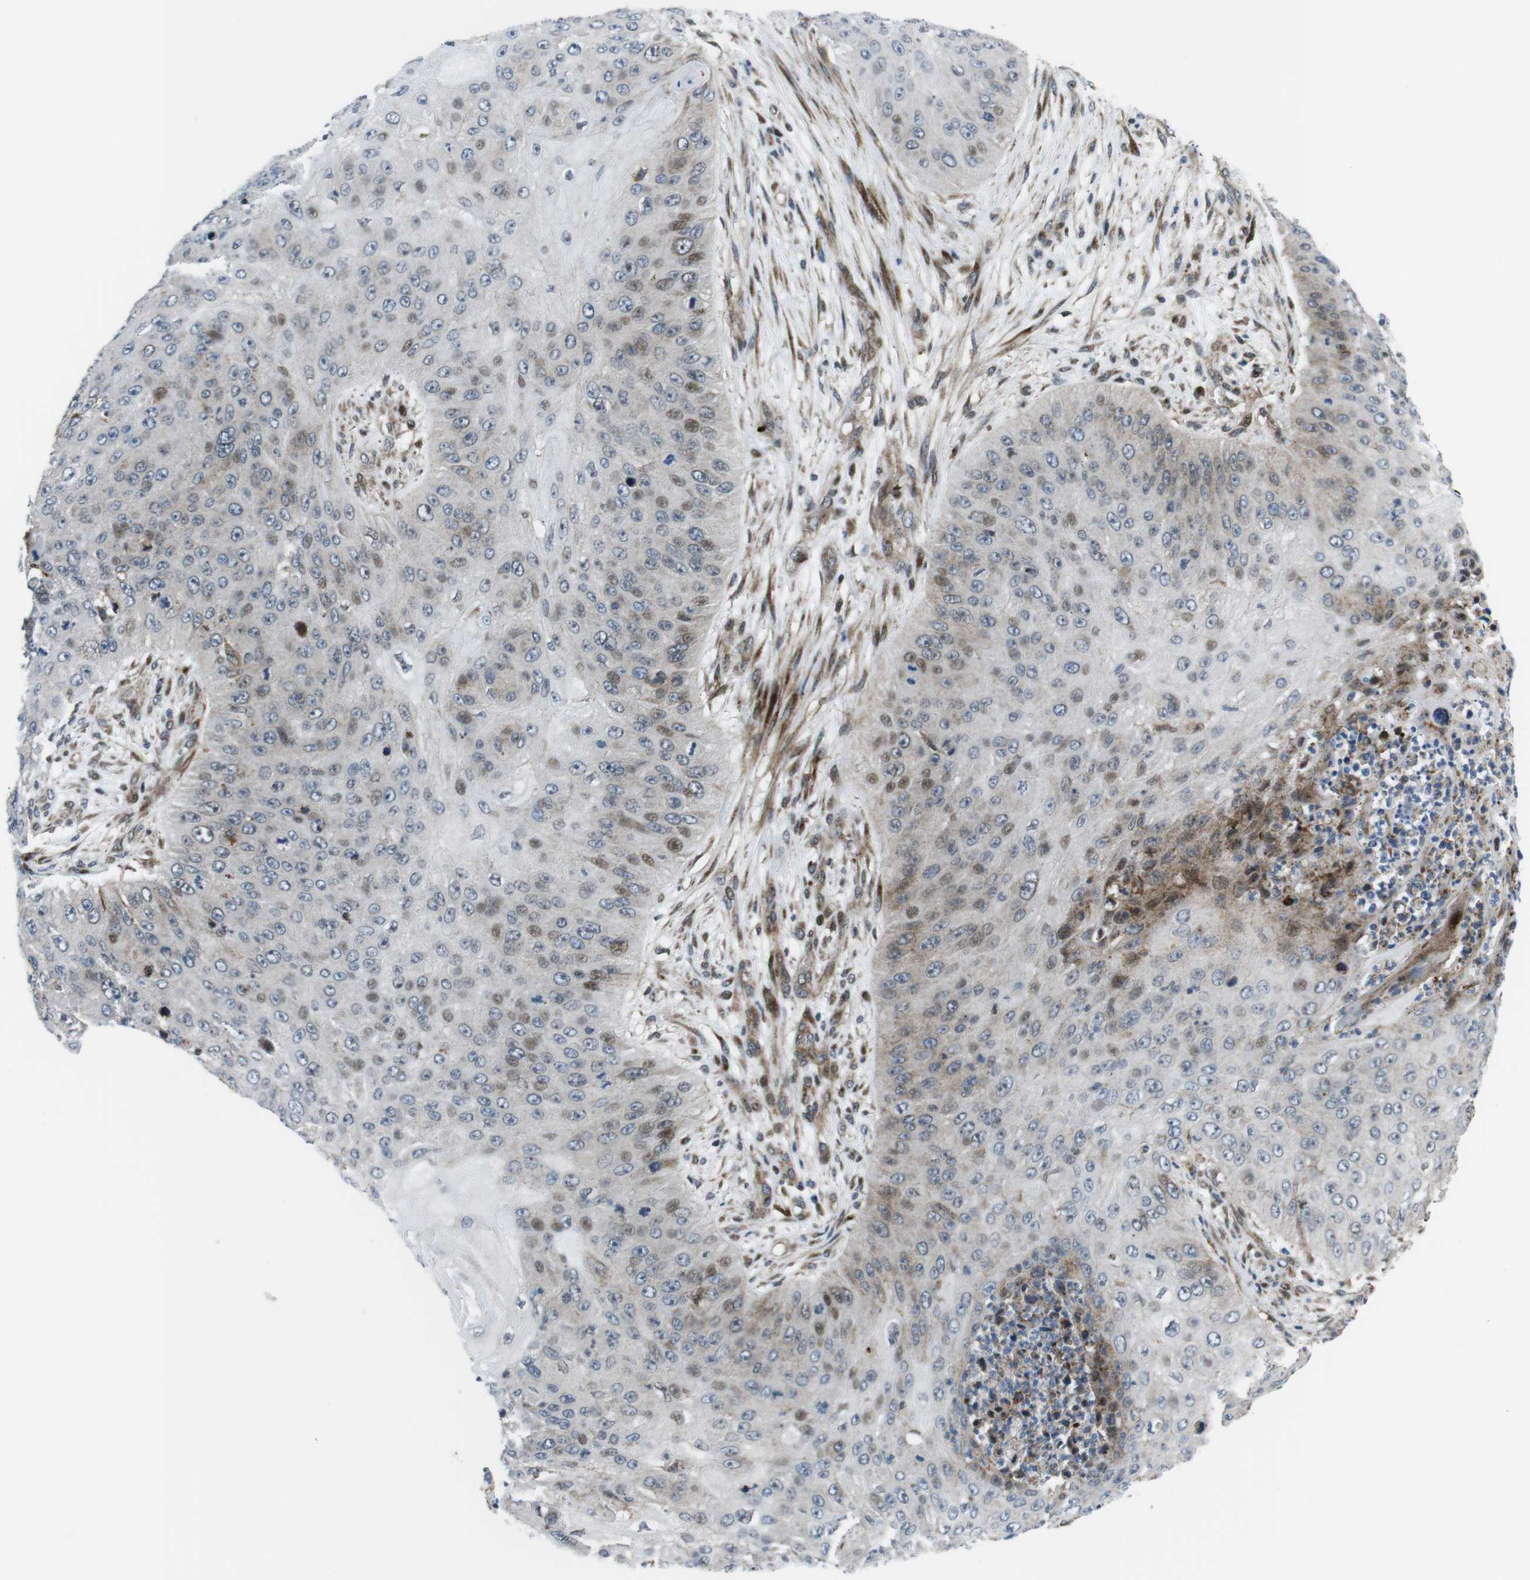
{"staining": {"intensity": "moderate", "quantity": "<25%", "location": "cytoplasmic/membranous,nuclear"}, "tissue": "skin cancer", "cell_type": "Tumor cells", "image_type": "cancer", "snomed": [{"axis": "morphology", "description": "Squamous cell carcinoma, NOS"}, {"axis": "topography", "description": "Skin"}], "caption": "Immunohistochemical staining of squamous cell carcinoma (skin) shows low levels of moderate cytoplasmic/membranous and nuclear positivity in approximately <25% of tumor cells.", "gene": "CUL7", "patient": {"sex": "female", "age": 80}}